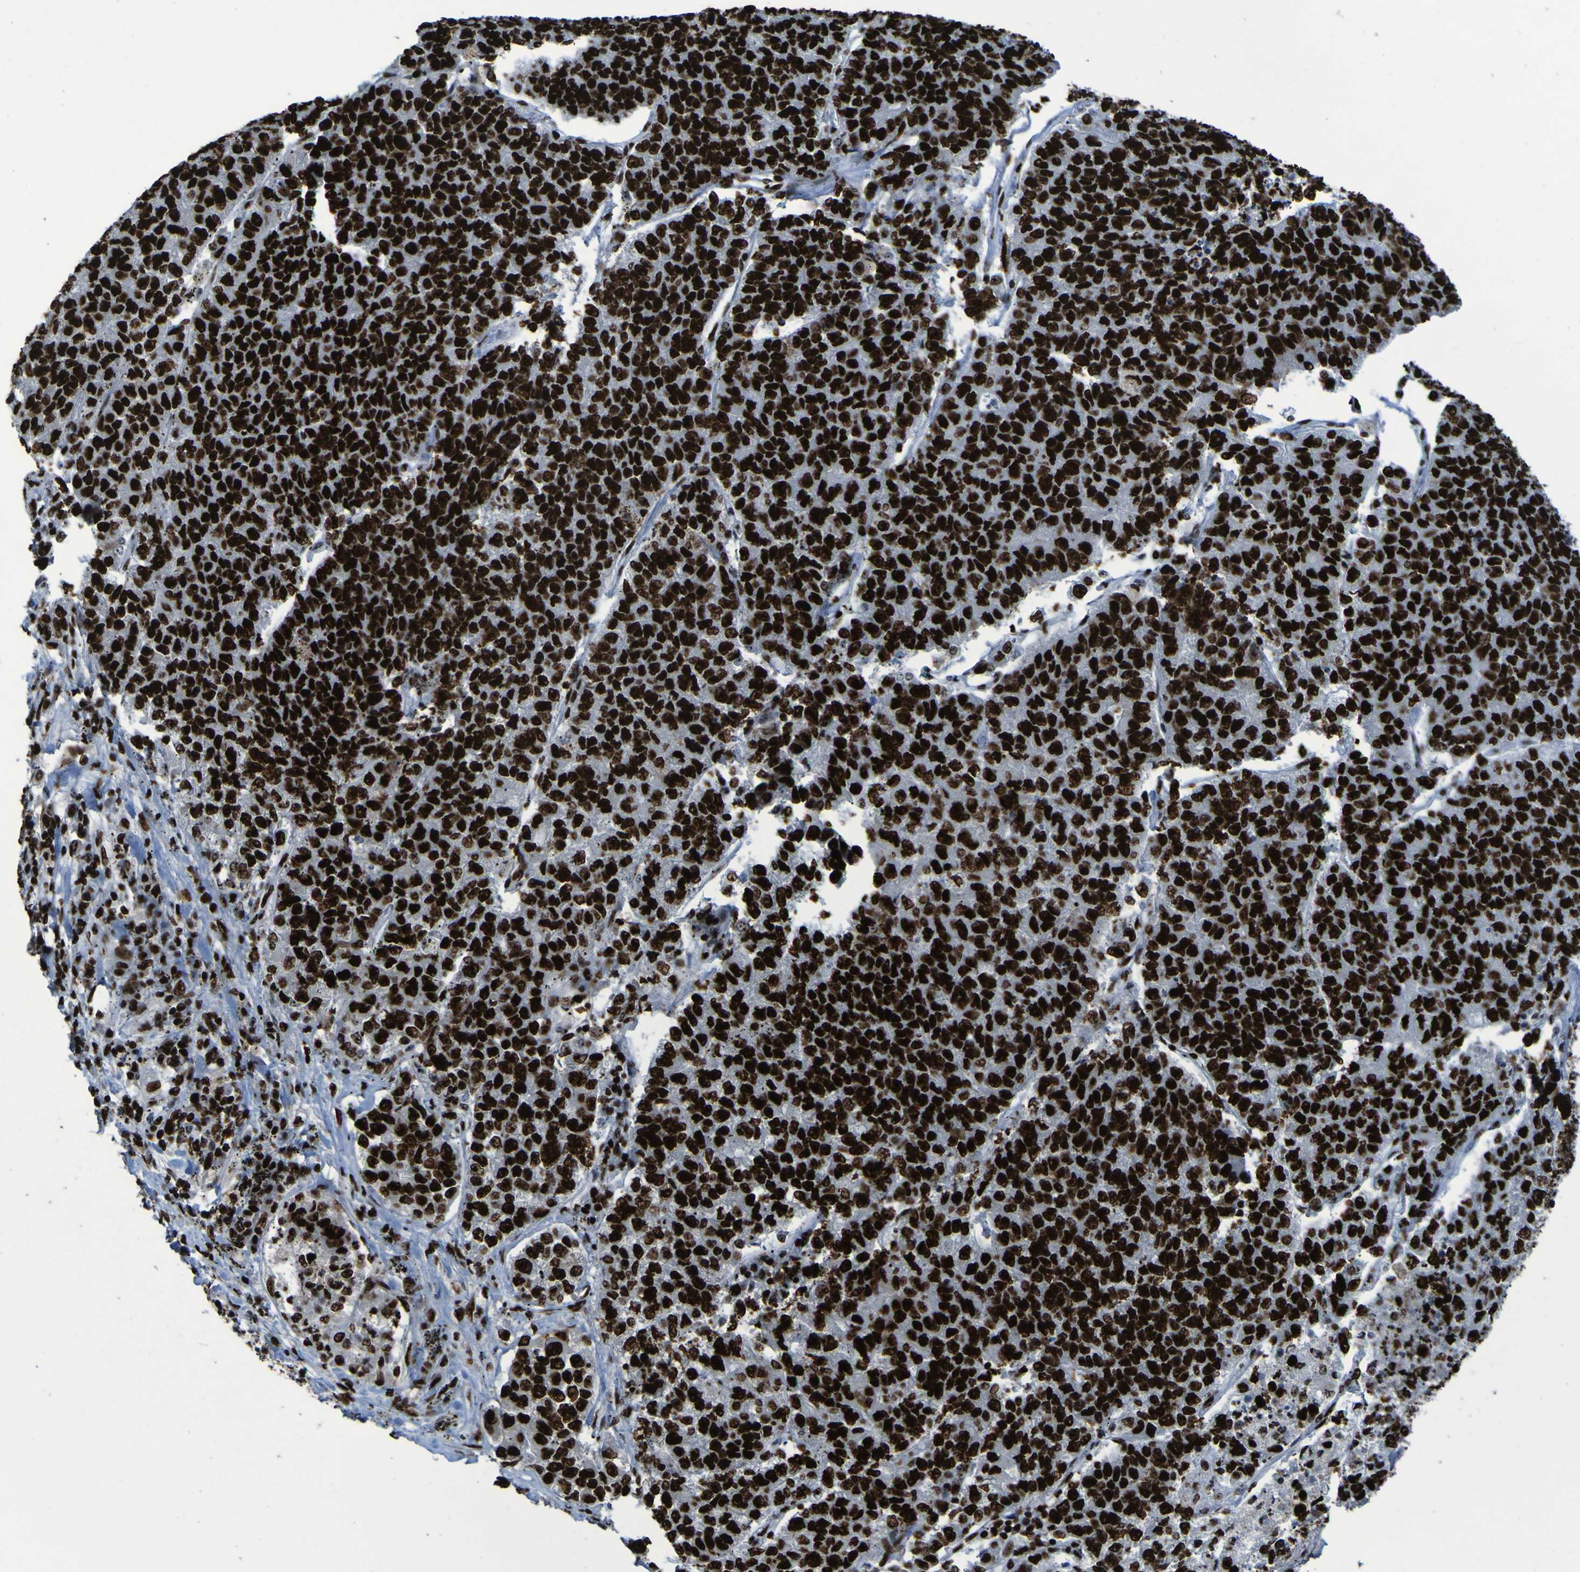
{"staining": {"intensity": "strong", "quantity": ">75%", "location": "nuclear"}, "tissue": "lung cancer", "cell_type": "Tumor cells", "image_type": "cancer", "snomed": [{"axis": "morphology", "description": "Adenocarcinoma, NOS"}, {"axis": "topography", "description": "Lung"}], "caption": "Immunohistochemical staining of human lung cancer (adenocarcinoma) exhibits high levels of strong nuclear protein staining in approximately >75% of tumor cells.", "gene": "NPM1", "patient": {"sex": "male", "age": 49}}